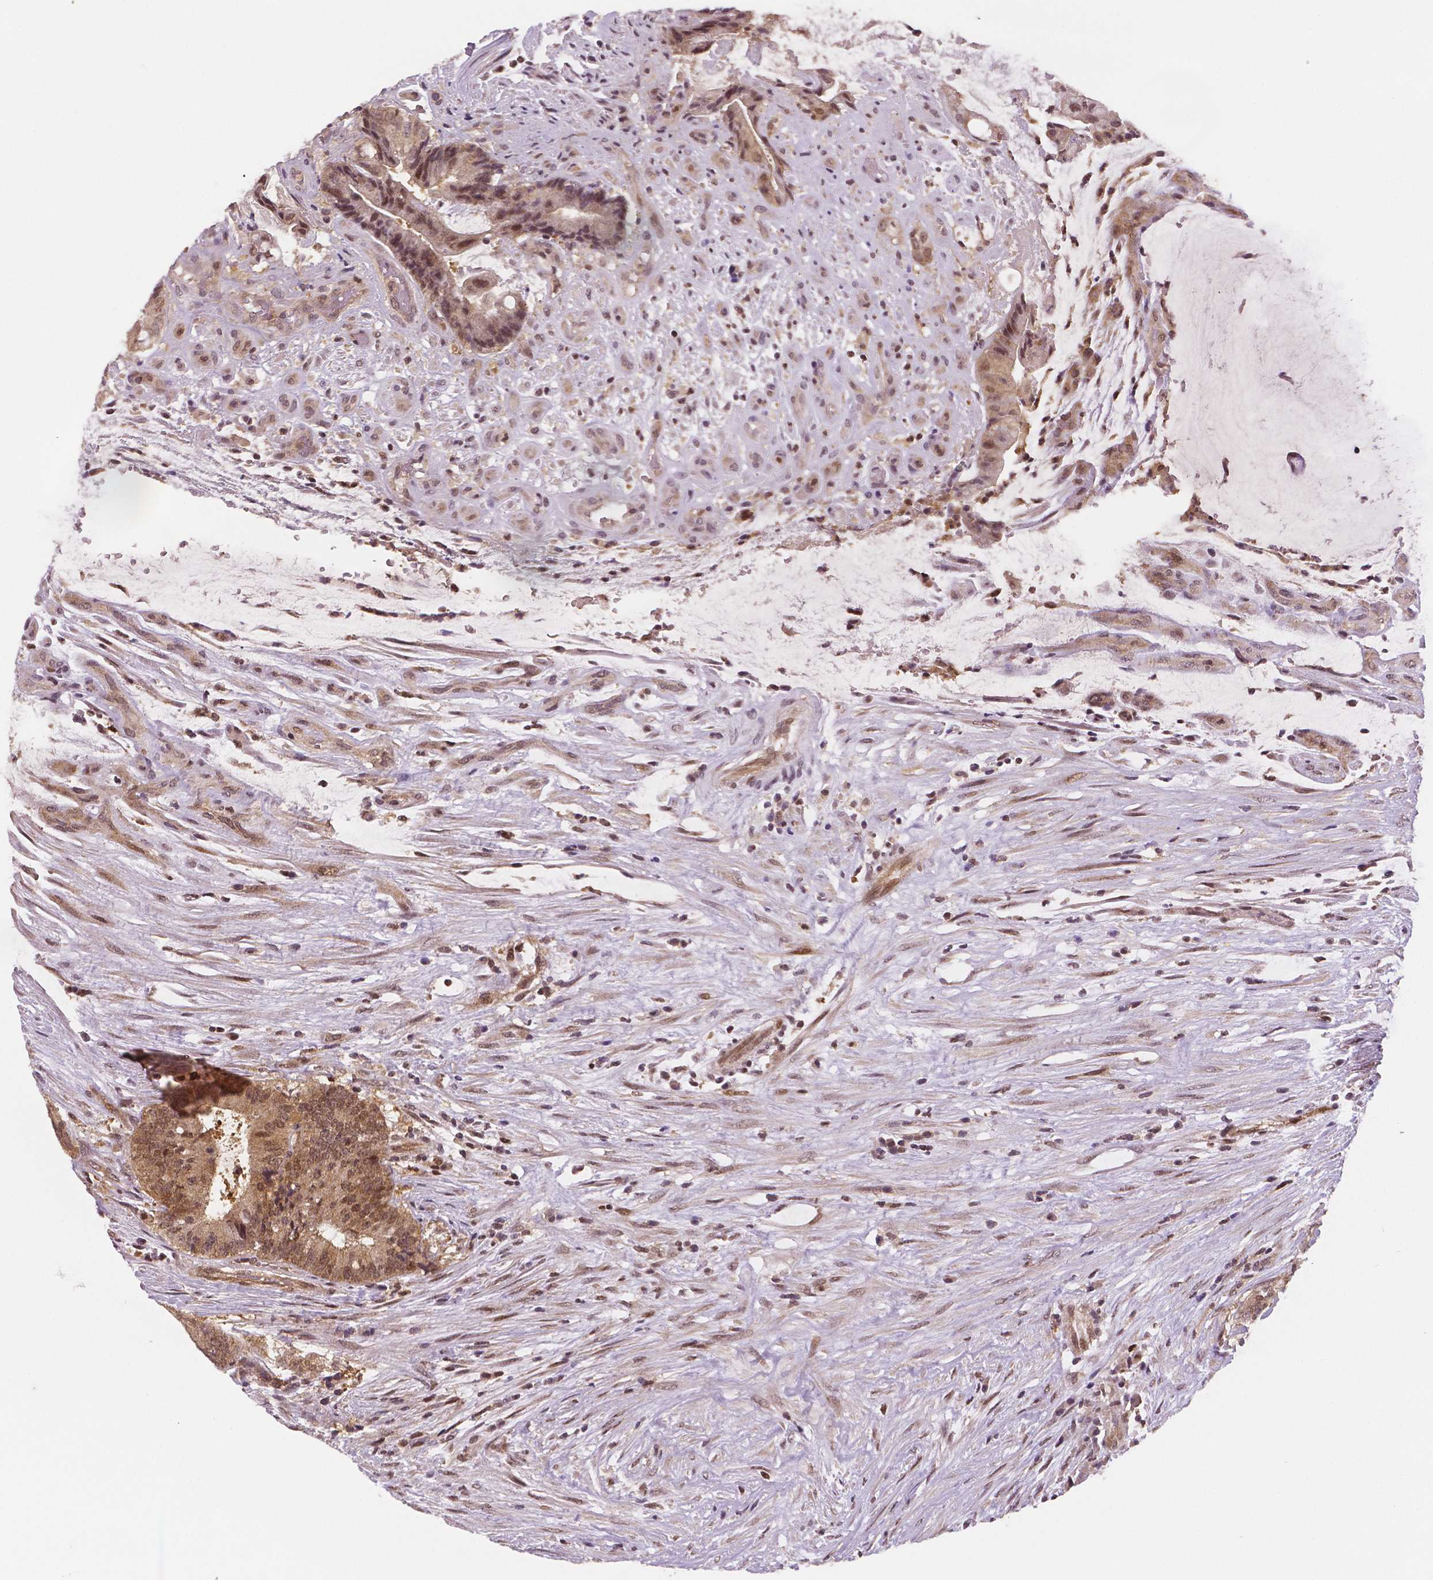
{"staining": {"intensity": "moderate", "quantity": ">75%", "location": "cytoplasmic/membranous,nuclear"}, "tissue": "colorectal cancer", "cell_type": "Tumor cells", "image_type": "cancer", "snomed": [{"axis": "morphology", "description": "Adenocarcinoma, NOS"}, {"axis": "topography", "description": "Colon"}], "caption": "A micrograph showing moderate cytoplasmic/membranous and nuclear positivity in approximately >75% of tumor cells in colorectal cancer, as visualized by brown immunohistochemical staining.", "gene": "STAT3", "patient": {"sex": "female", "age": 43}}